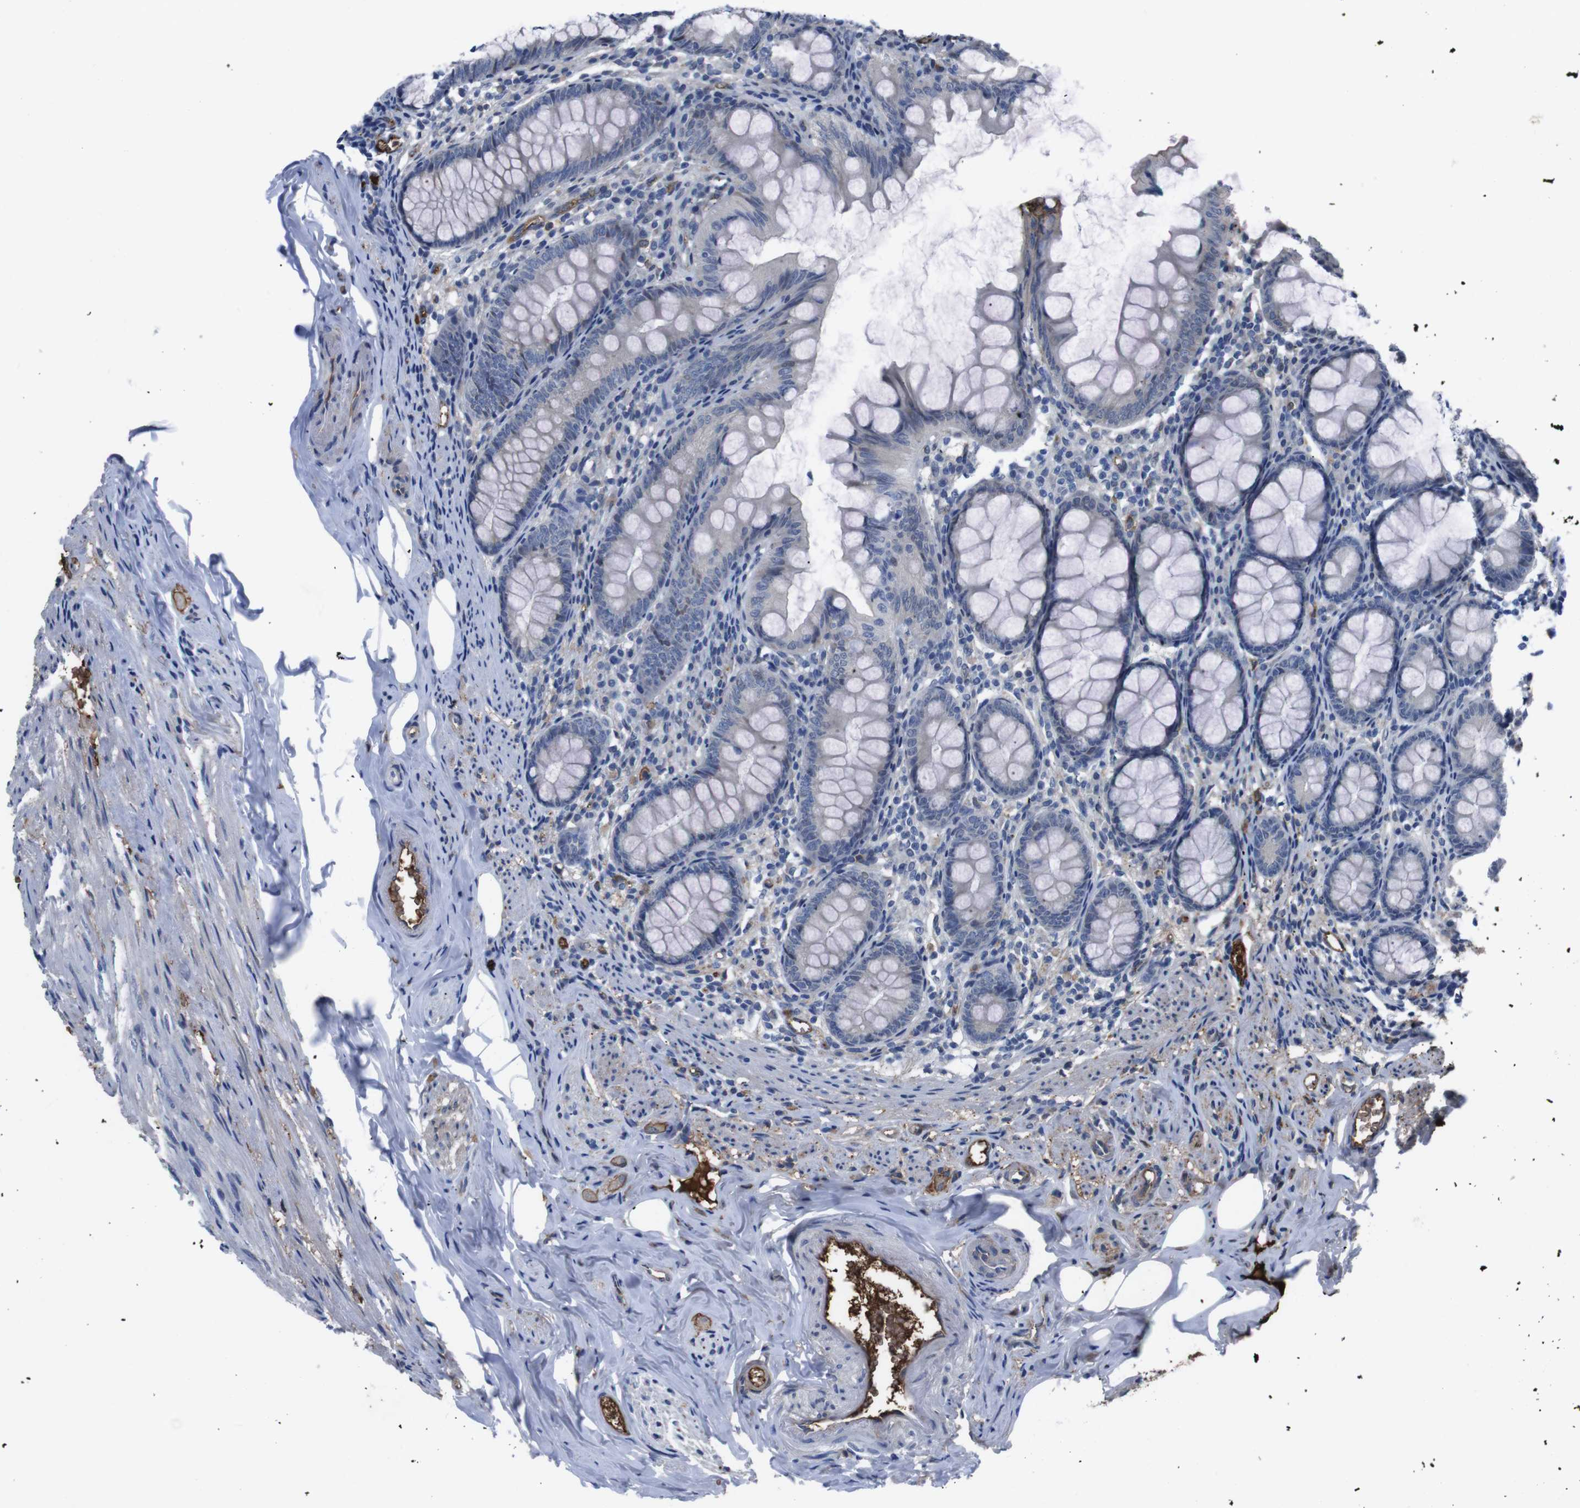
{"staining": {"intensity": "moderate", "quantity": "<25%", "location": "cytoplasmic/membranous"}, "tissue": "appendix", "cell_type": "Glandular cells", "image_type": "normal", "snomed": [{"axis": "morphology", "description": "Normal tissue, NOS"}, {"axis": "topography", "description": "Appendix"}], "caption": "This is a micrograph of immunohistochemistry (IHC) staining of benign appendix, which shows moderate staining in the cytoplasmic/membranous of glandular cells.", "gene": "SPTB", "patient": {"sex": "female", "age": 77}}